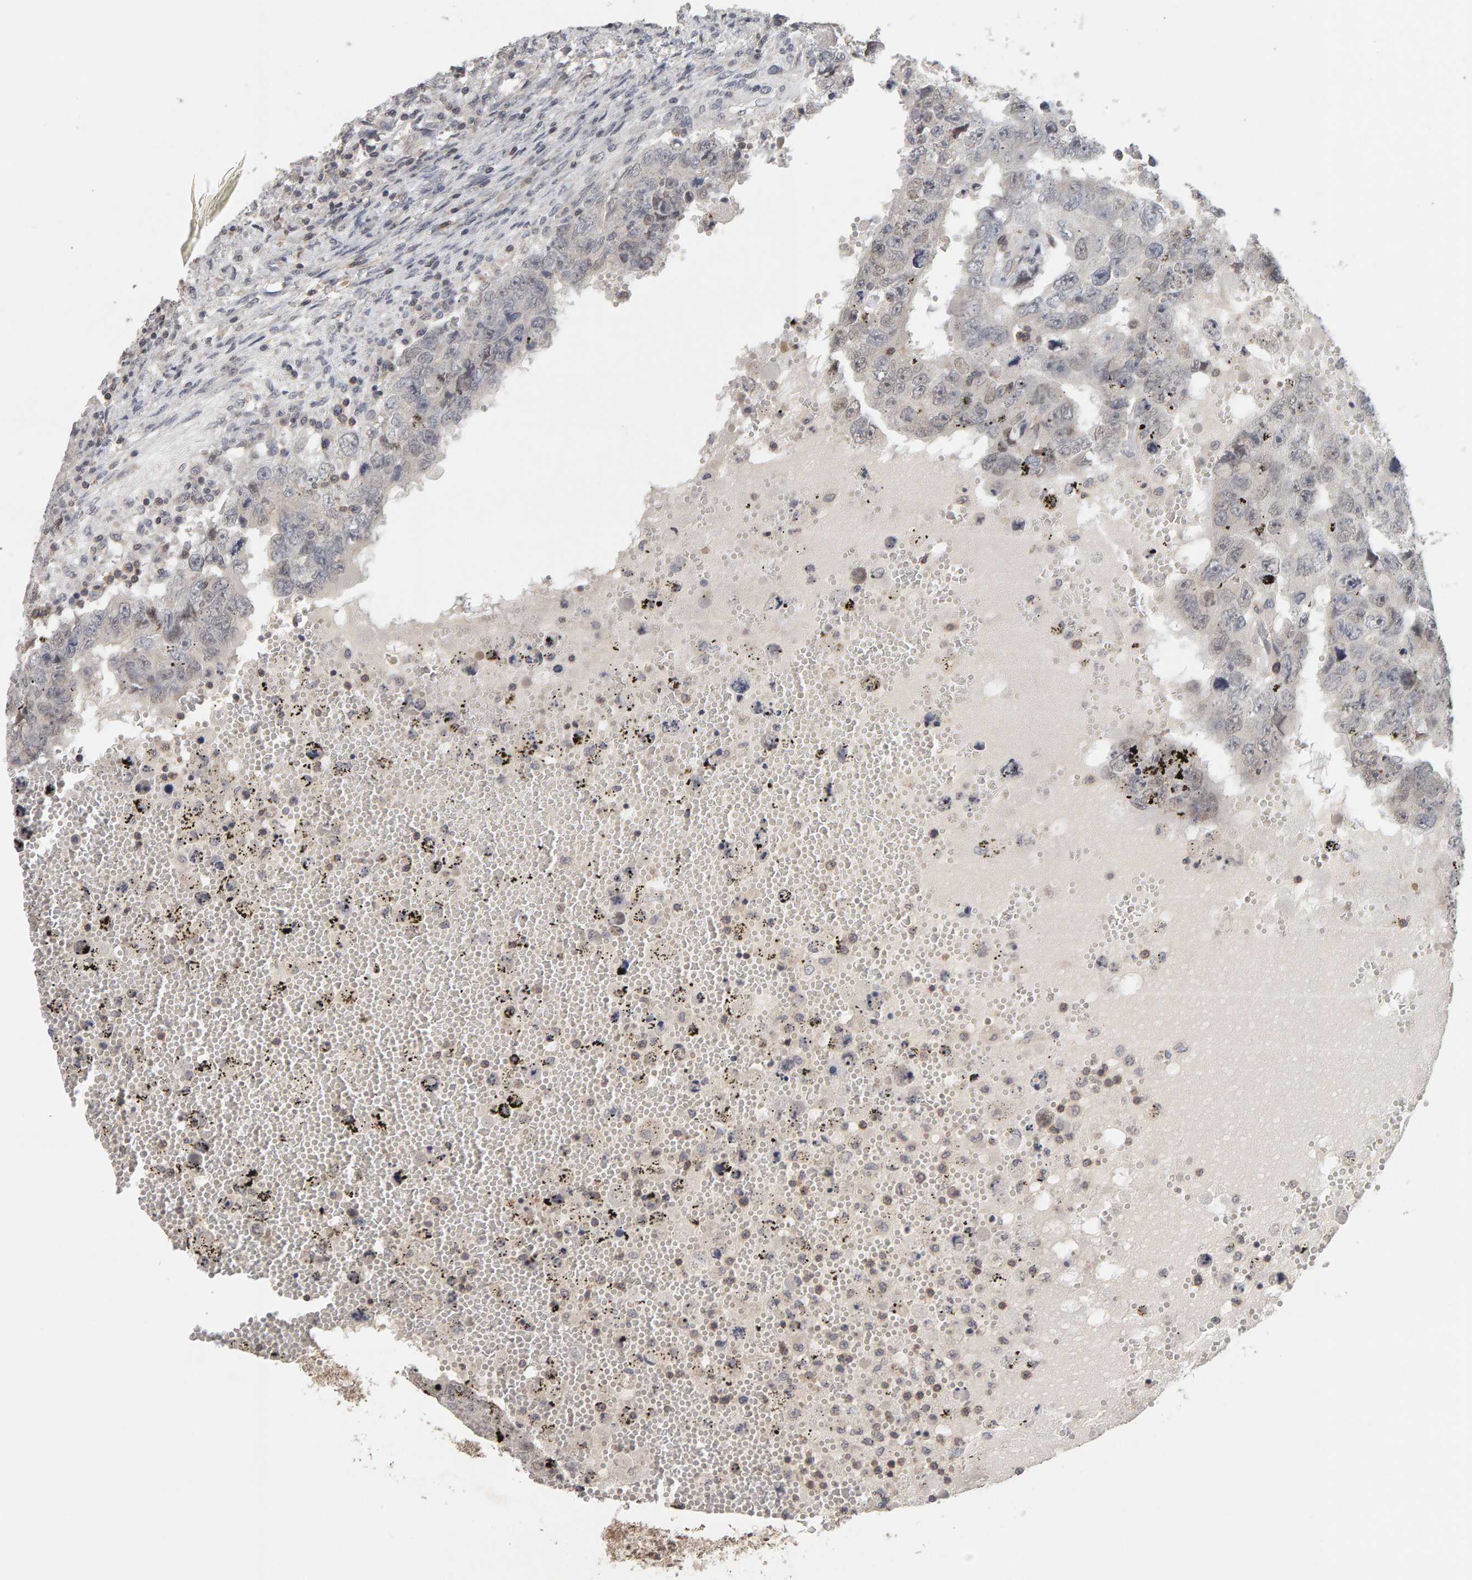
{"staining": {"intensity": "negative", "quantity": "none", "location": "none"}, "tissue": "testis cancer", "cell_type": "Tumor cells", "image_type": "cancer", "snomed": [{"axis": "morphology", "description": "Carcinoma, Embryonal, NOS"}, {"axis": "topography", "description": "Testis"}], "caption": "Immunohistochemical staining of human testis embryonal carcinoma exhibits no significant expression in tumor cells.", "gene": "TEFM", "patient": {"sex": "male", "age": 26}}